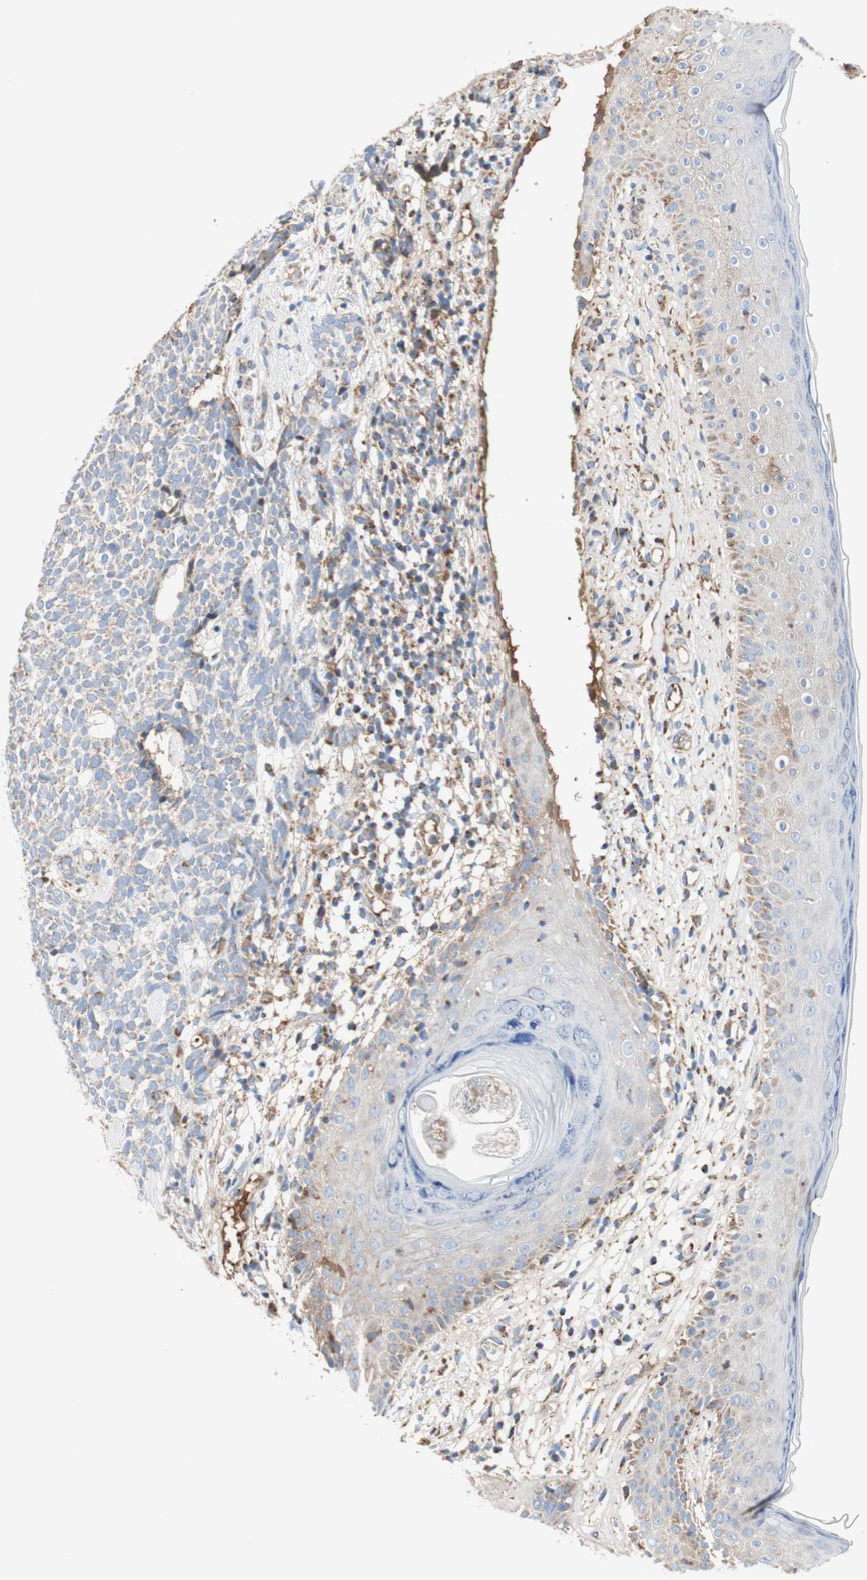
{"staining": {"intensity": "weak", "quantity": "<25%", "location": "cytoplasmic/membranous"}, "tissue": "skin cancer", "cell_type": "Tumor cells", "image_type": "cancer", "snomed": [{"axis": "morphology", "description": "Basal cell carcinoma"}, {"axis": "topography", "description": "Skin"}], "caption": "Tumor cells are negative for protein expression in human skin basal cell carcinoma.", "gene": "SDHB", "patient": {"sex": "female", "age": 84}}